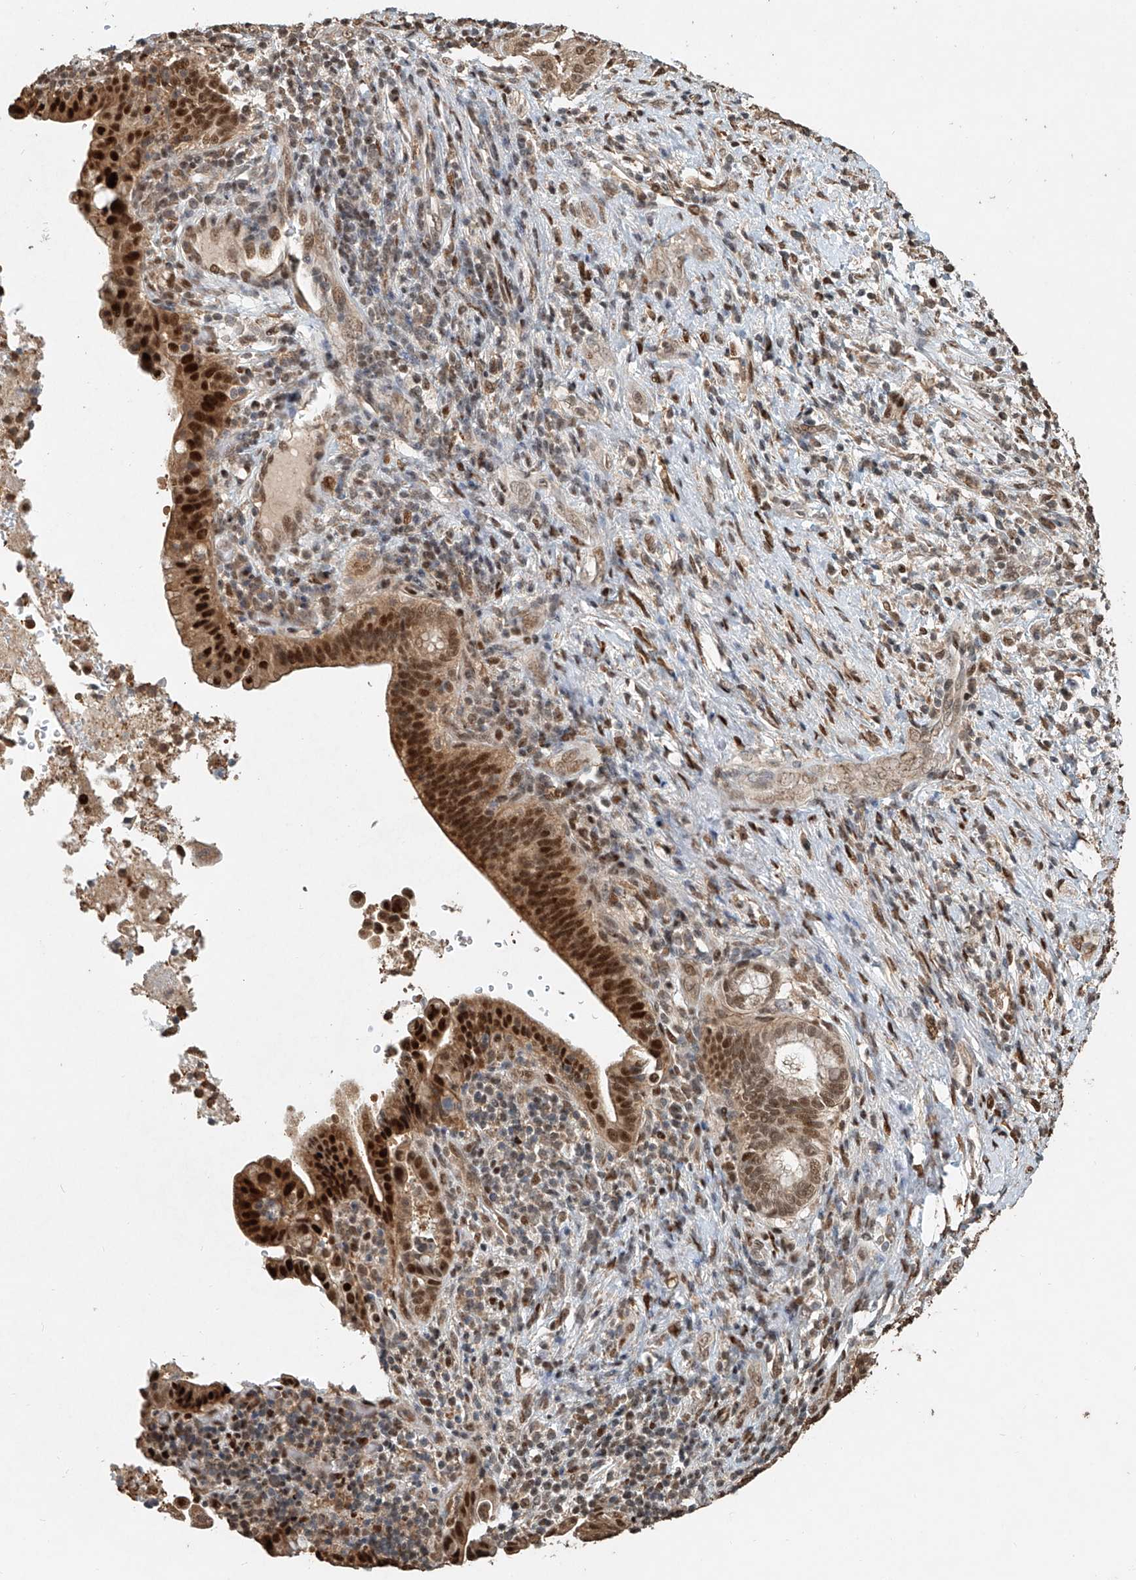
{"staining": {"intensity": "strong", "quantity": ">75%", "location": "cytoplasmic/membranous,nuclear"}, "tissue": "liver cancer", "cell_type": "Tumor cells", "image_type": "cancer", "snomed": [{"axis": "morphology", "description": "Cholangiocarcinoma"}, {"axis": "topography", "description": "Liver"}], "caption": "Liver cancer stained for a protein exhibits strong cytoplasmic/membranous and nuclear positivity in tumor cells. Immunohistochemistry (ihc) stains the protein of interest in brown and the nuclei are stained blue.", "gene": "RMND1", "patient": {"sex": "female", "age": 54}}